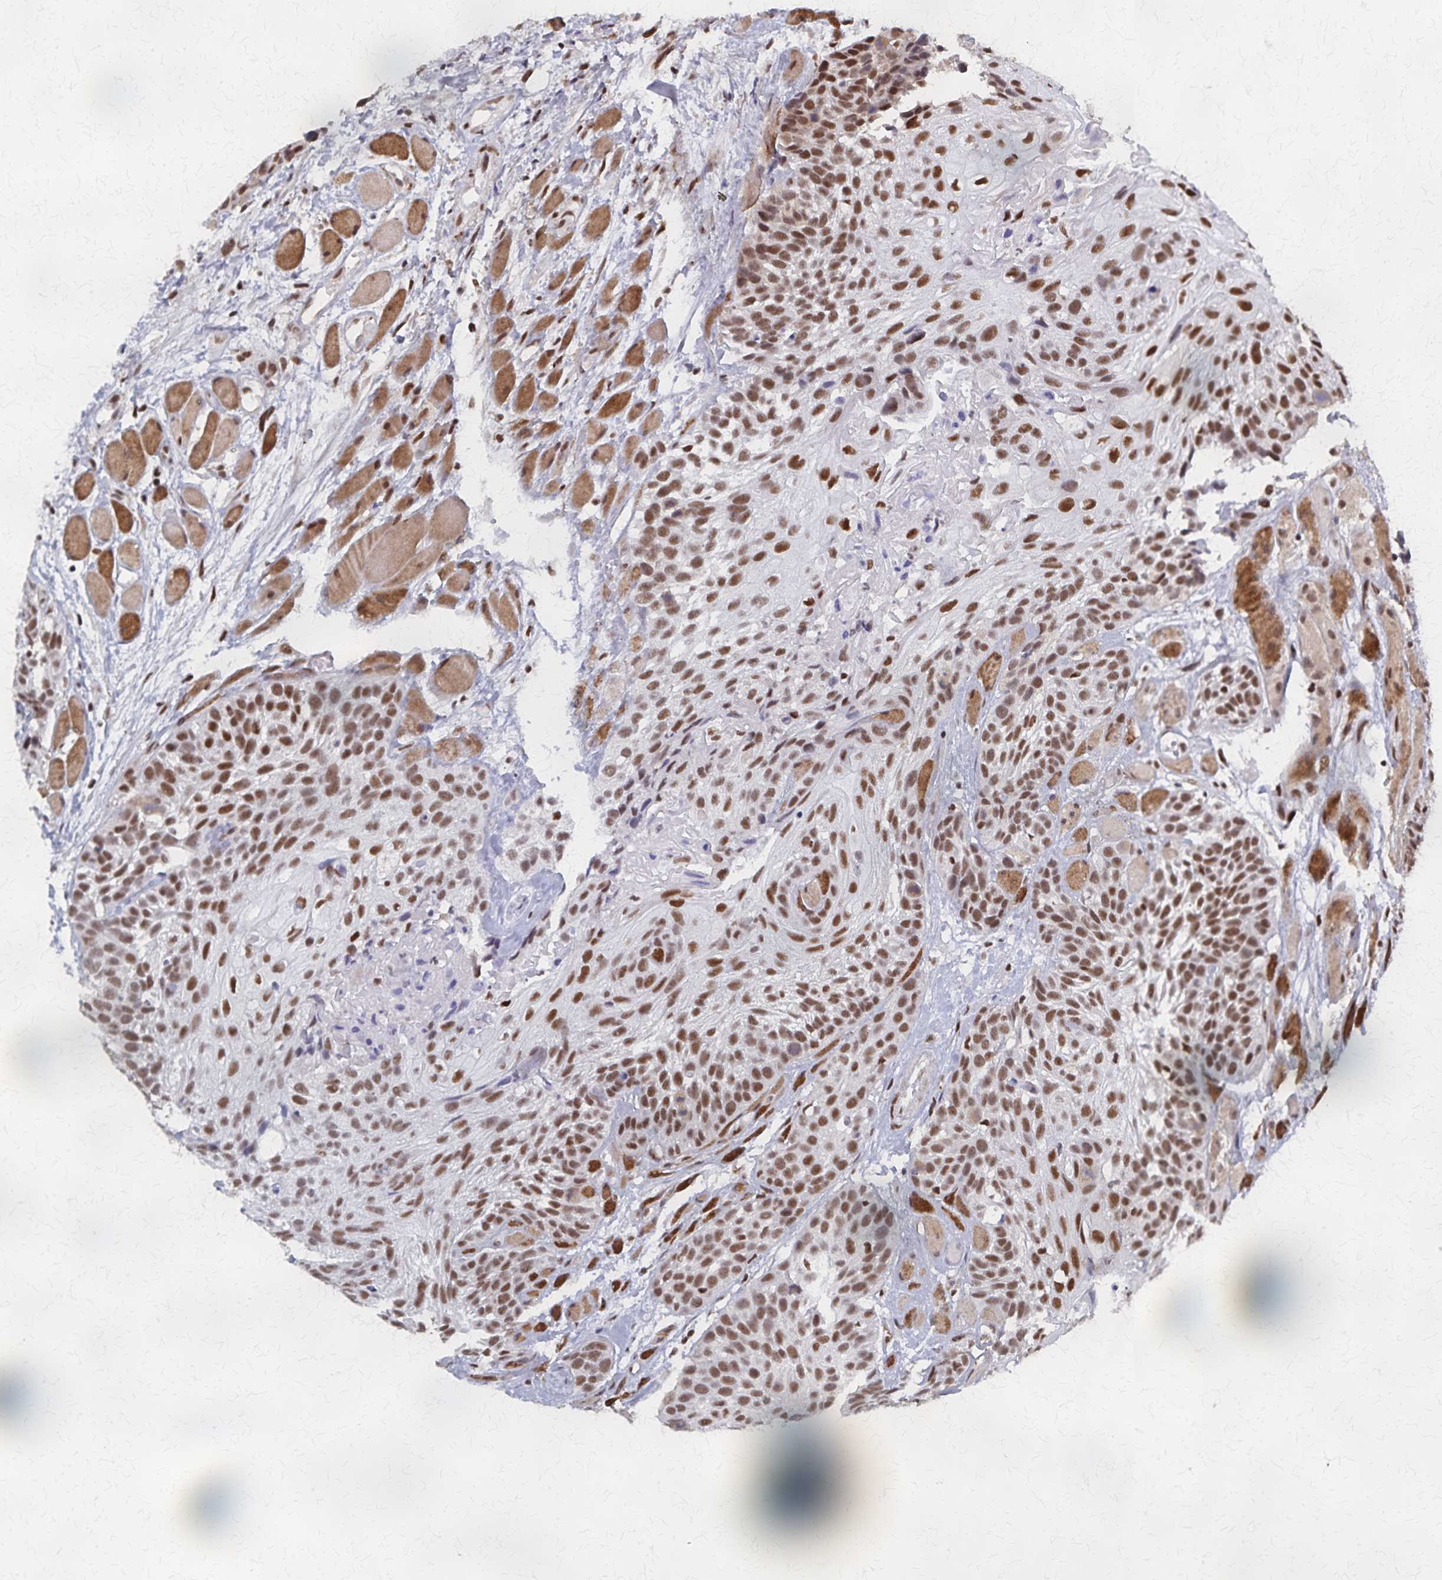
{"staining": {"intensity": "moderate", "quantity": ">75%", "location": "nuclear"}, "tissue": "head and neck cancer", "cell_type": "Tumor cells", "image_type": "cancer", "snomed": [{"axis": "morphology", "description": "Squamous cell carcinoma, NOS"}, {"axis": "topography", "description": "Head-Neck"}], "caption": "The image displays staining of head and neck cancer (squamous cell carcinoma), revealing moderate nuclear protein positivity (brown color) within tumor cells.", "gene": "GTF2B", "patient": {"sex": "female", "age": 50}}